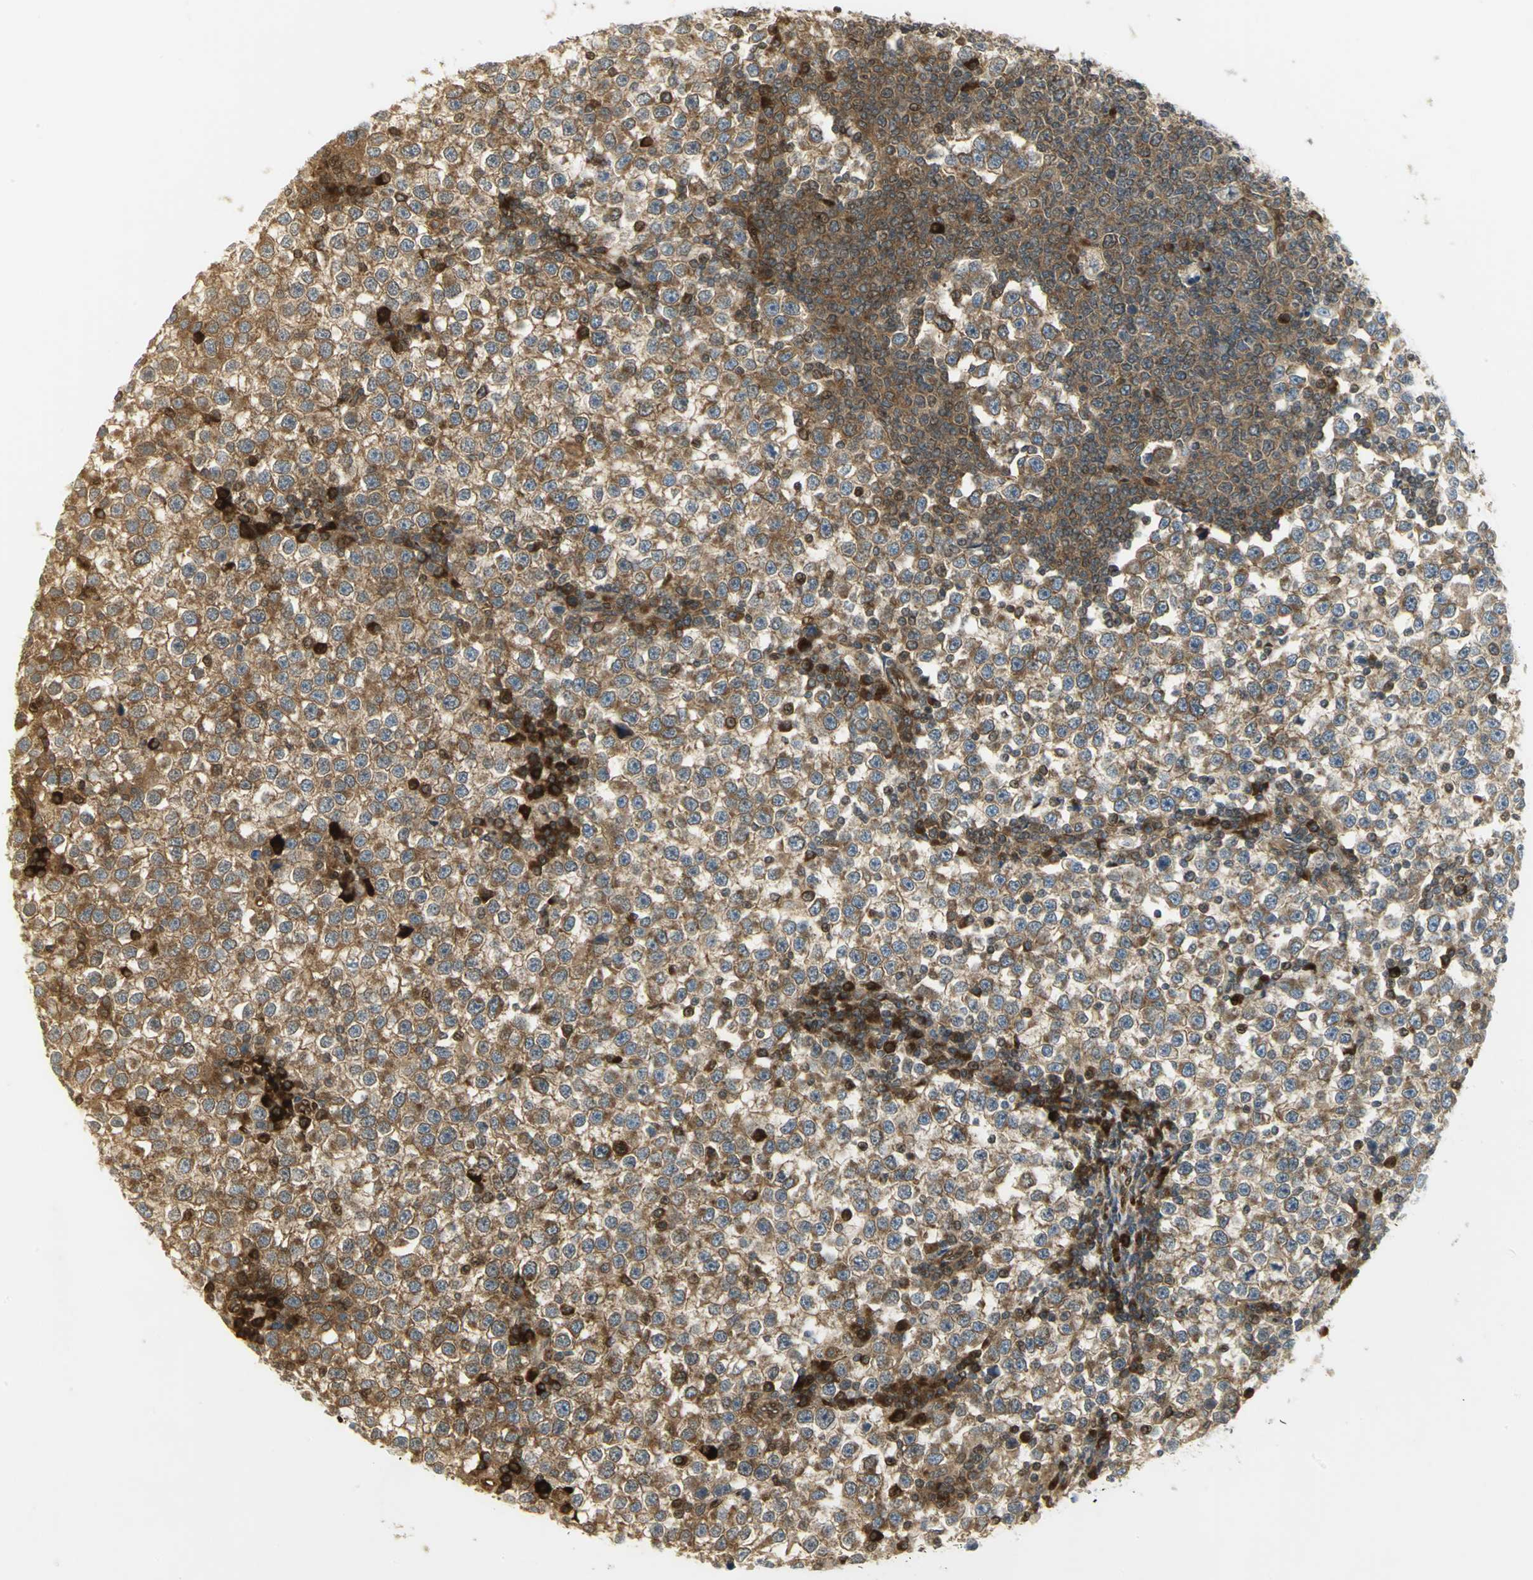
{"staining": {"intensity": "moderate", "quantity": ">75%", "location": "cytoplasmic/membranous"}, "tissue": "testis cancer", "cell_type": "Tumor cells", "image_type": "cancer", "snomed": [{"axis": "morphology", "description": "Seminoma, NOS"}, {"axis": "topography", "description": "Testis"}], "caption": "Human testis cancer stained with a brown dye exhibits moderate cytoplasmic/membranous positive staining in about >75% of tumor cells.", "gene": "EEA1", "patient": {"sex": "male", "age": 65}}